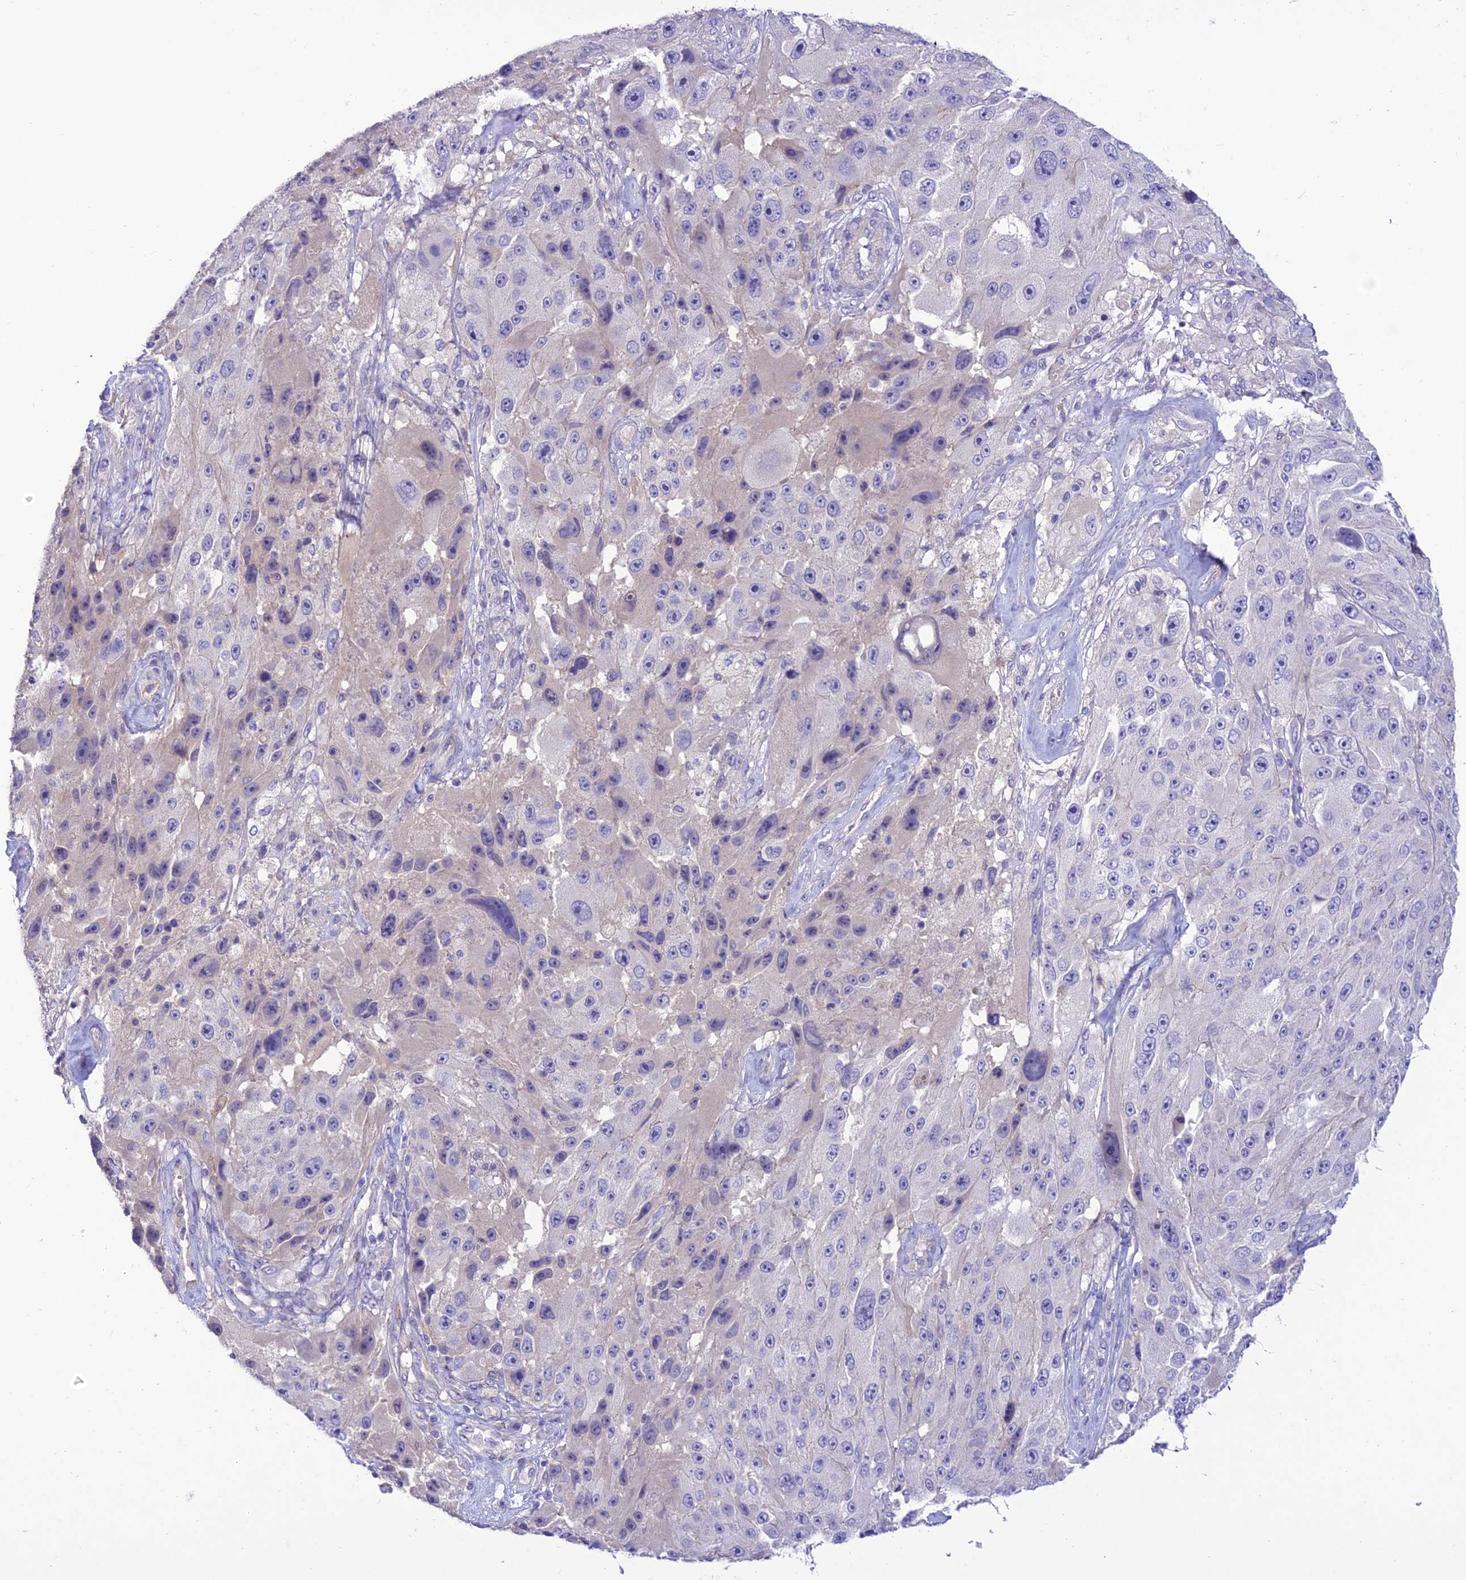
{"staining": {"intensity": "negative", "quantity": "none", "location": "none"}, "tissue": "melanoma", "cell_type": "Tumor cells", "image_type": "cancer", "snomed": [{"axis": "morphology", "description": "Malignant melanoma, Metastatic site"}, {"axis": "topography", "description": "Lymph node"}], "caption": "A high-resolution image shows IHC staining of melanoma, which reveals no significant staining in tumor cells. (DAB immunohistochemistry (IHC) with hematoxylin counter stain).", "gene": "TEKT3", "patient": {"sex": "male", "age": 62}}